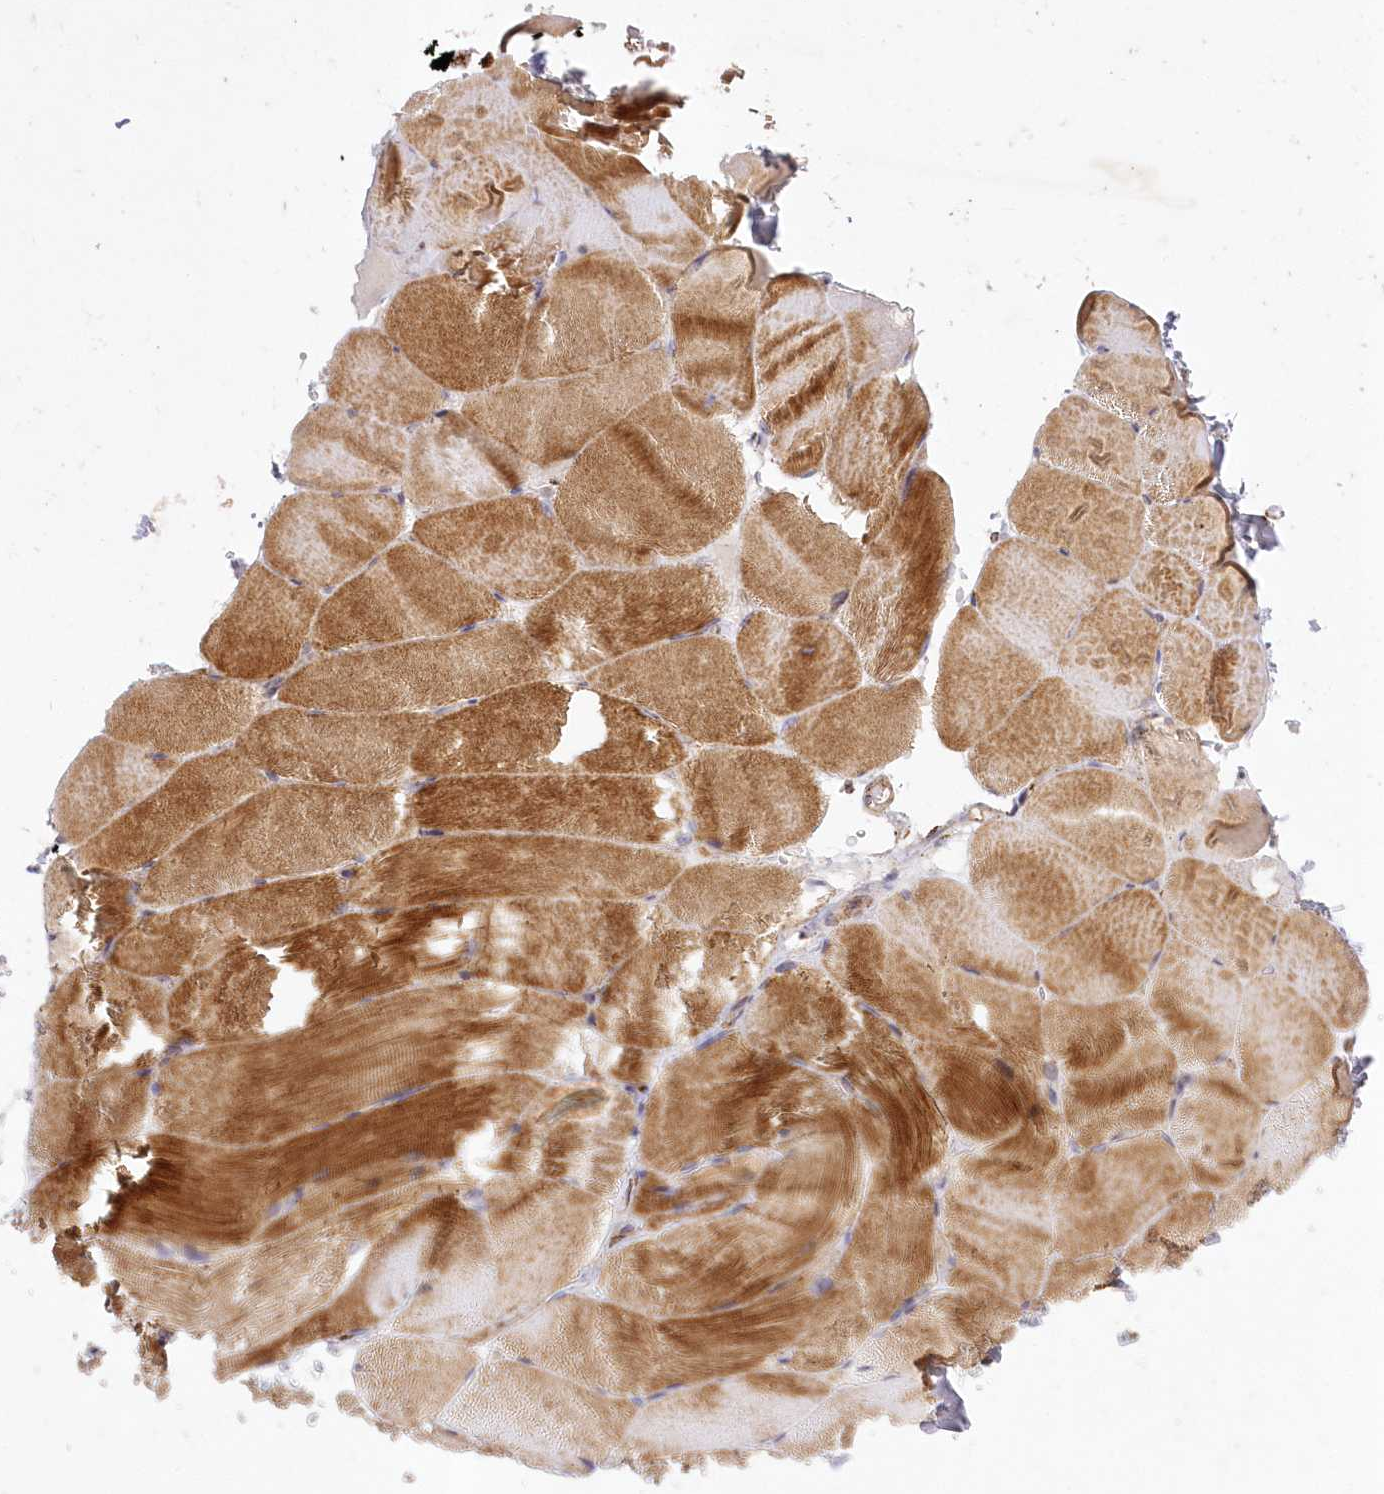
{"staining": {"intensity": "strong", "quantity": "25%-75%", "location": "cytoplasmic/membranous"}, "tissue": "skeletal muscle", "cell_type": "Myocytes", "image_type": "normal", "snomed": [{"axis": "morphology", "description": "Normal tissue, NOS"}, {"axis": "topography", "description": "Skeletal muscle"}, {"axis": "topography", "description": "Parathyroid gland"}], "caption": "Protein positivity by immunohistochemistry exhibits strong cytoplasmic/membranous expression in about 25%-75% of myocytes in benign skeletal muscle. The protein of interest is shown in brown color, while the nuclei are stained blue.", "gene": "ASNSD1", "patient": {"sex": "female", "age": 37}}